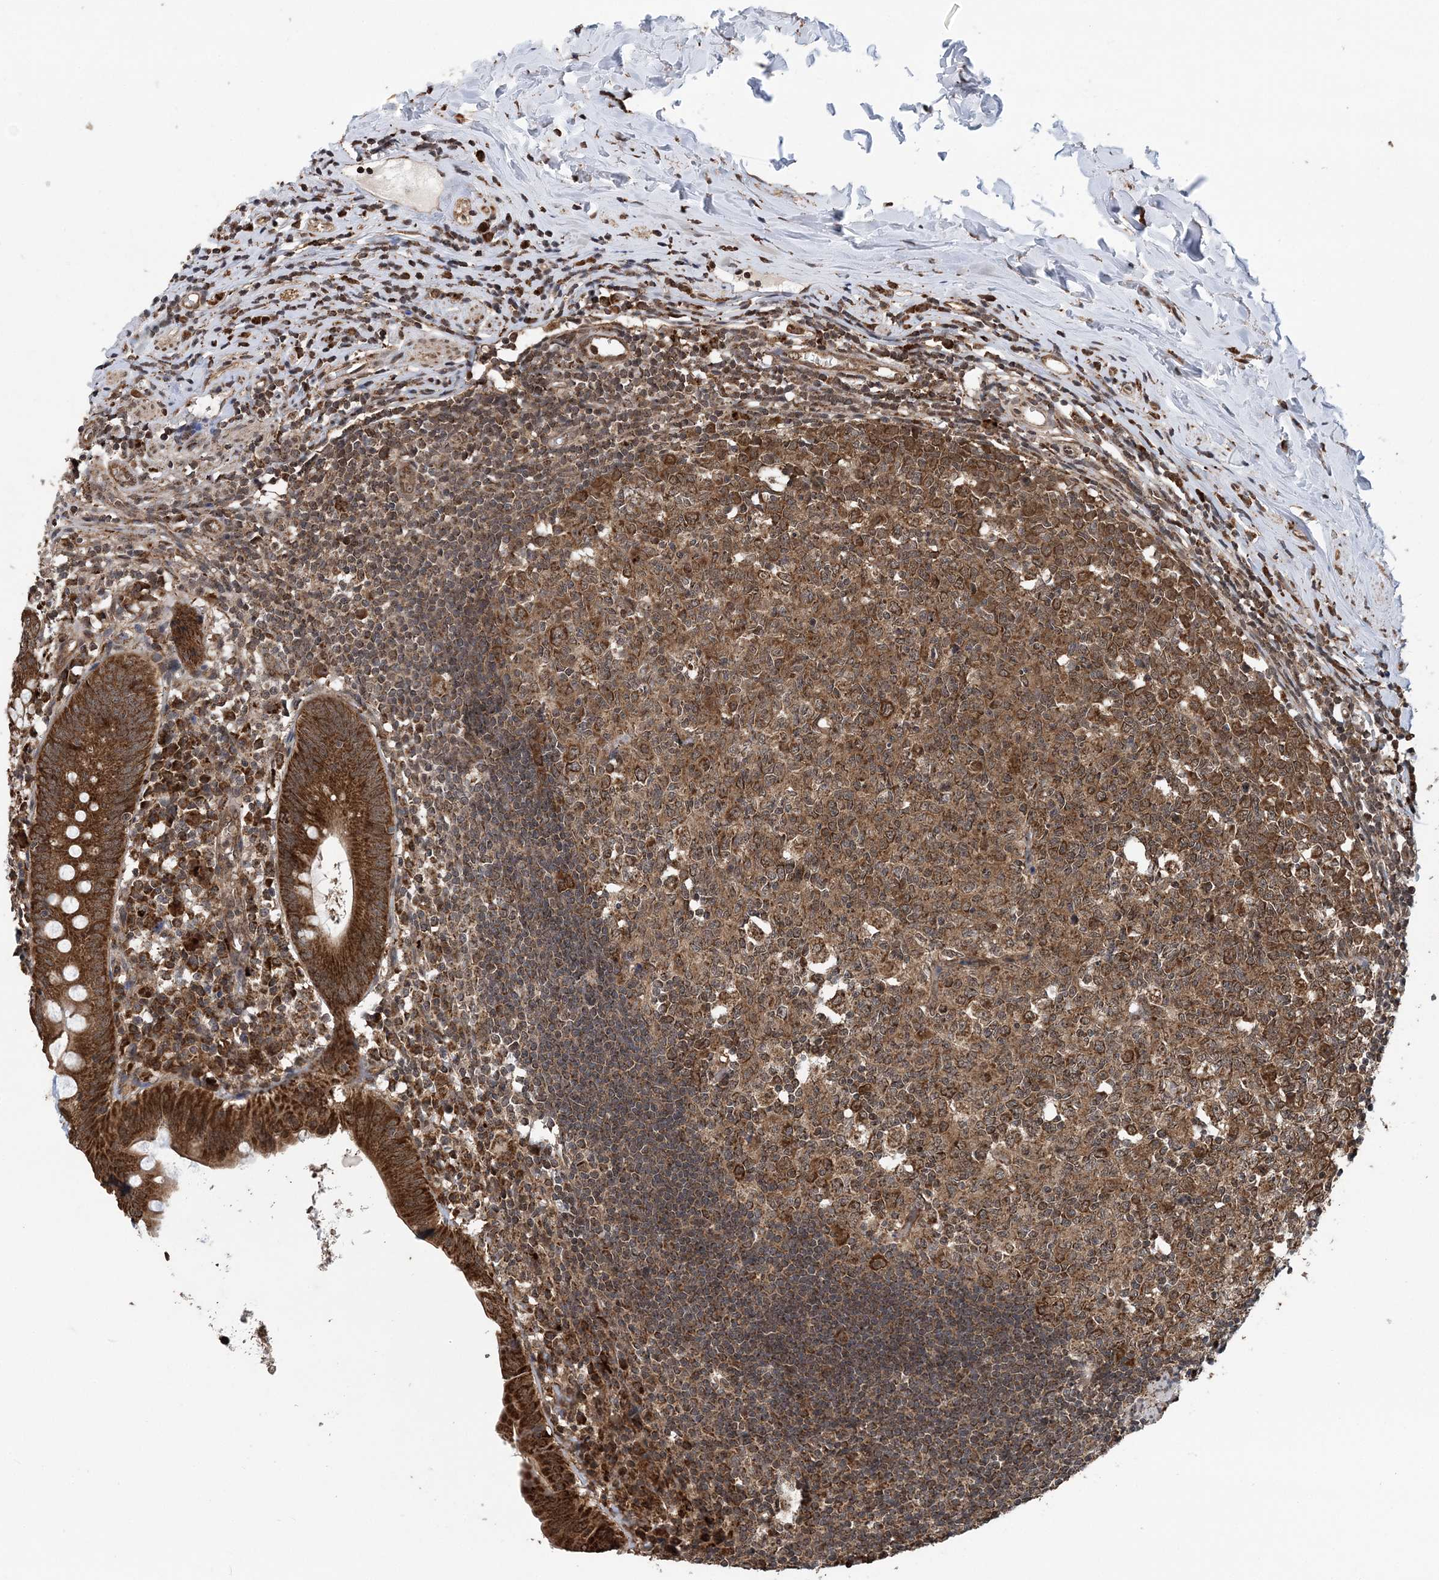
{"staining": {"intensity": "strong", "quantity": ">75%", "location": "cytoplasmic/membranous"}, "tissue": "appendix", "cell_type": "Glandular cells", "image_type": "normal", "snomed": [{"axis": "morphology", "description": "Normal tissue, NOS"}, {"axis": "topography", "description": "Appendix"}], "caption": "Protein staining displays strong cytoplasmic/membranous staining in approximately >75% of glandular cells in normal appendix.", "gene": "PCBP1", "patient": {"sex": "female", "age": 54}}